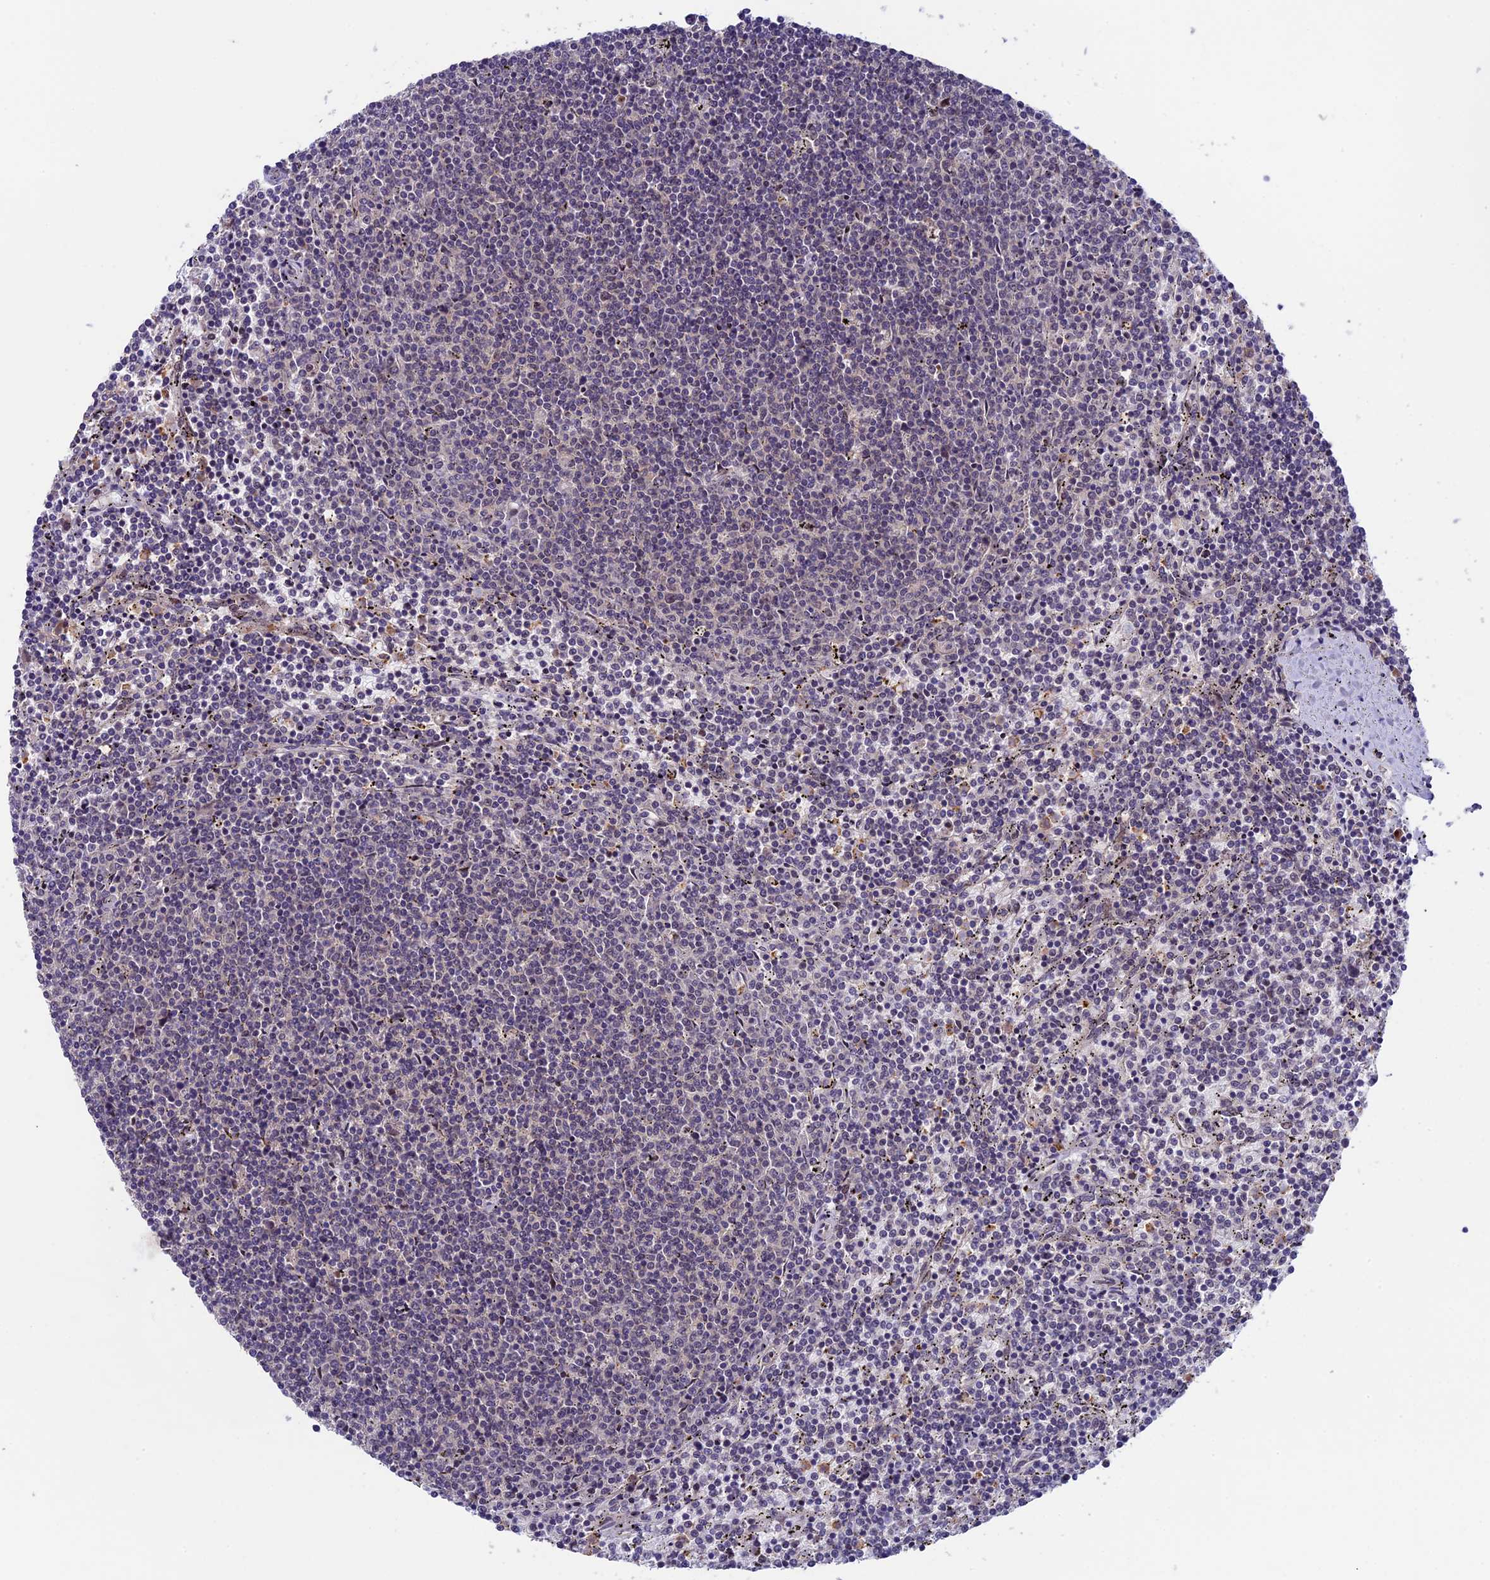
{"staining": {"intensity": "negative", "quantity": "none", "location": "none"}, "tissue": "lymphoma", "cell_type": "Tumor cells", "image_type": "cancer", "snomed": [{"axis": "morphology", "description": "Malignant lymphoma, non-Hodgkin's type, Low grade"}, {"axis": "topography", "description": "Spleen"}], "caption": "There is no significant positivity in tumor cells of lymphoma.", "gene": "SIPA1L3", "patient": {"sex": "female", "age": 50}}